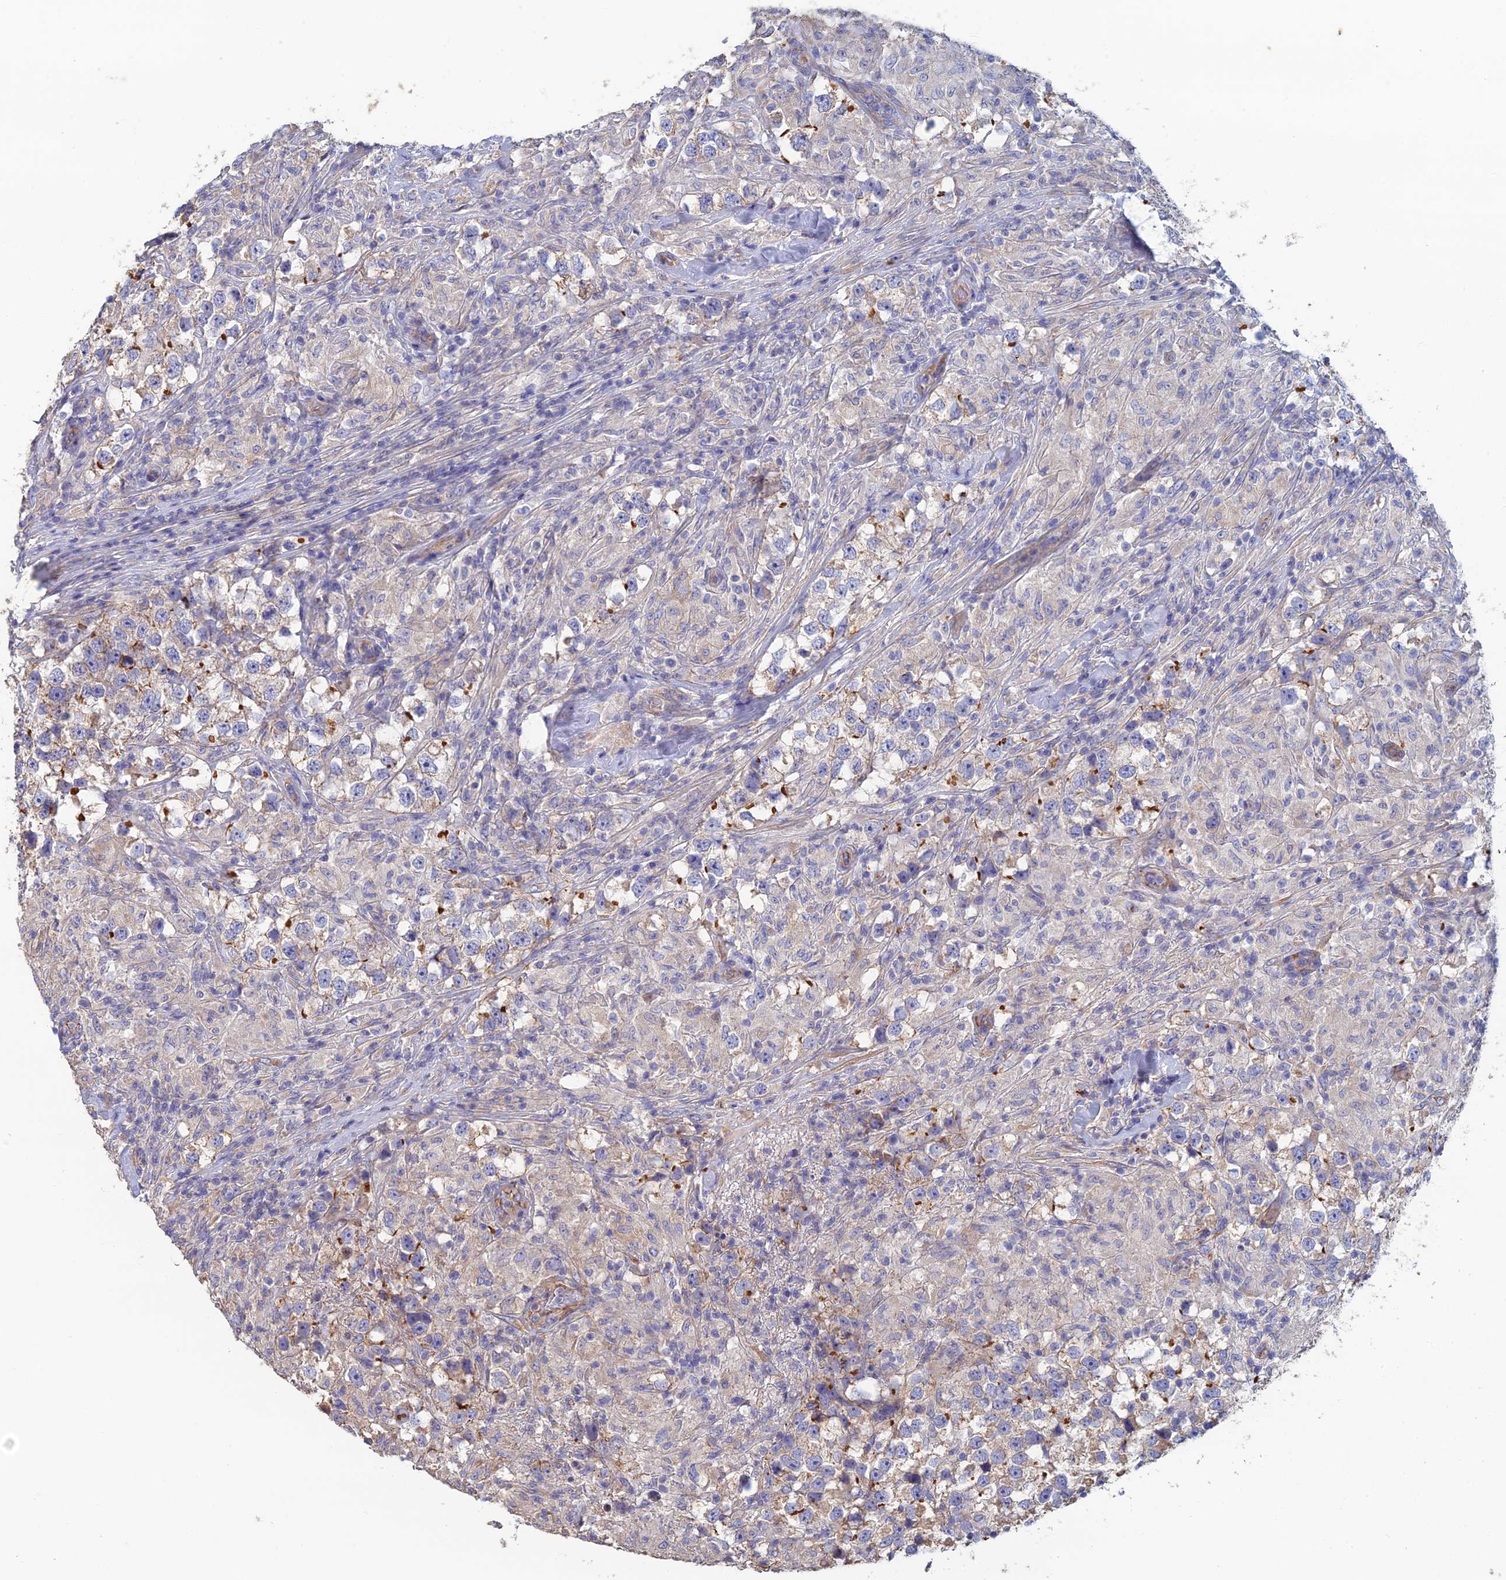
{"staining": {"intensity": "moderate", "quantity": "<25%", "location": "cytoplasmic/membranous"}, "tissue": "testis cancer", "cell_type": "Tumor cells", "image_type": "cancer", "snomed": [{"axis": "morphology", "description": "Seminoma, NOS"}, {"axis": "topography", "description": "Testis"}], "caption": "Testis seminoma stained with a brown dye displays moderate cytoplasmic/membranous positive positivity in approximately <25% of tumor cells.", "gene": "PCDHA5", "patient": {"sex": "male", "age": 46}}